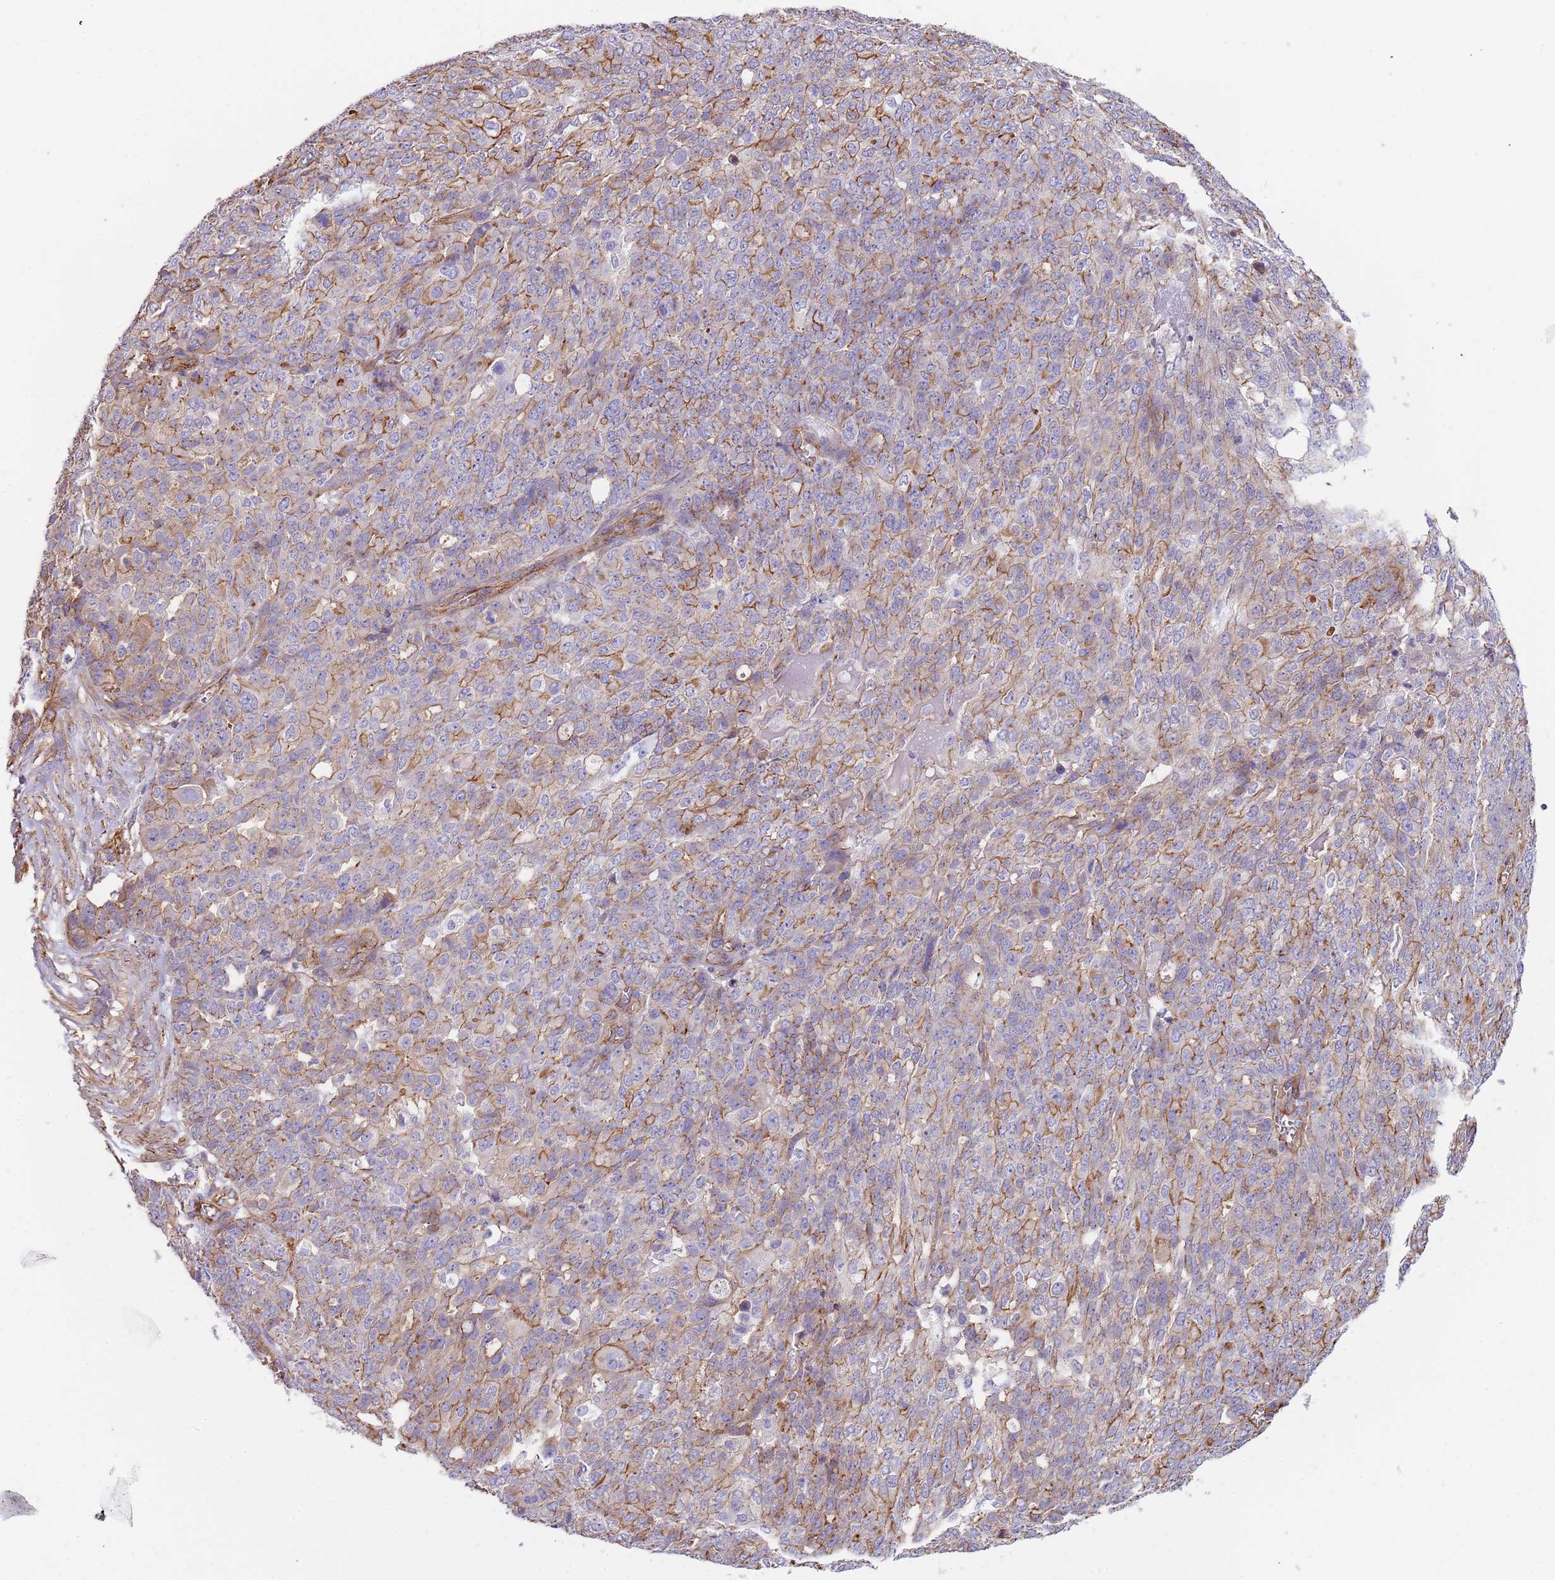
{"staining": {"intensity": "weak", "quantity": "25%-75%", "location": "cytoplasmic/membranous"}, "tissue": "ovarian cancer", "cell_type": "Tumor cells", "image_type": "cancer", "snomed": [{"axis": "morphology", "description": "Cystadenocarcinoma, serous, NOS"}, {"axis": "topography", "description": "Soft tissue"}, {"axis": "topography", "description": "Ovary"}], "caption": "There is low levels of weak cytoplasmic/membranous staining in tumor cells of serous cystadenocarcinoma (ovarian), as demonstrated by immunohistochemical staining (brown color).", "gene": "GFRAL", "patient": {"sex": "female", "age": 57}}